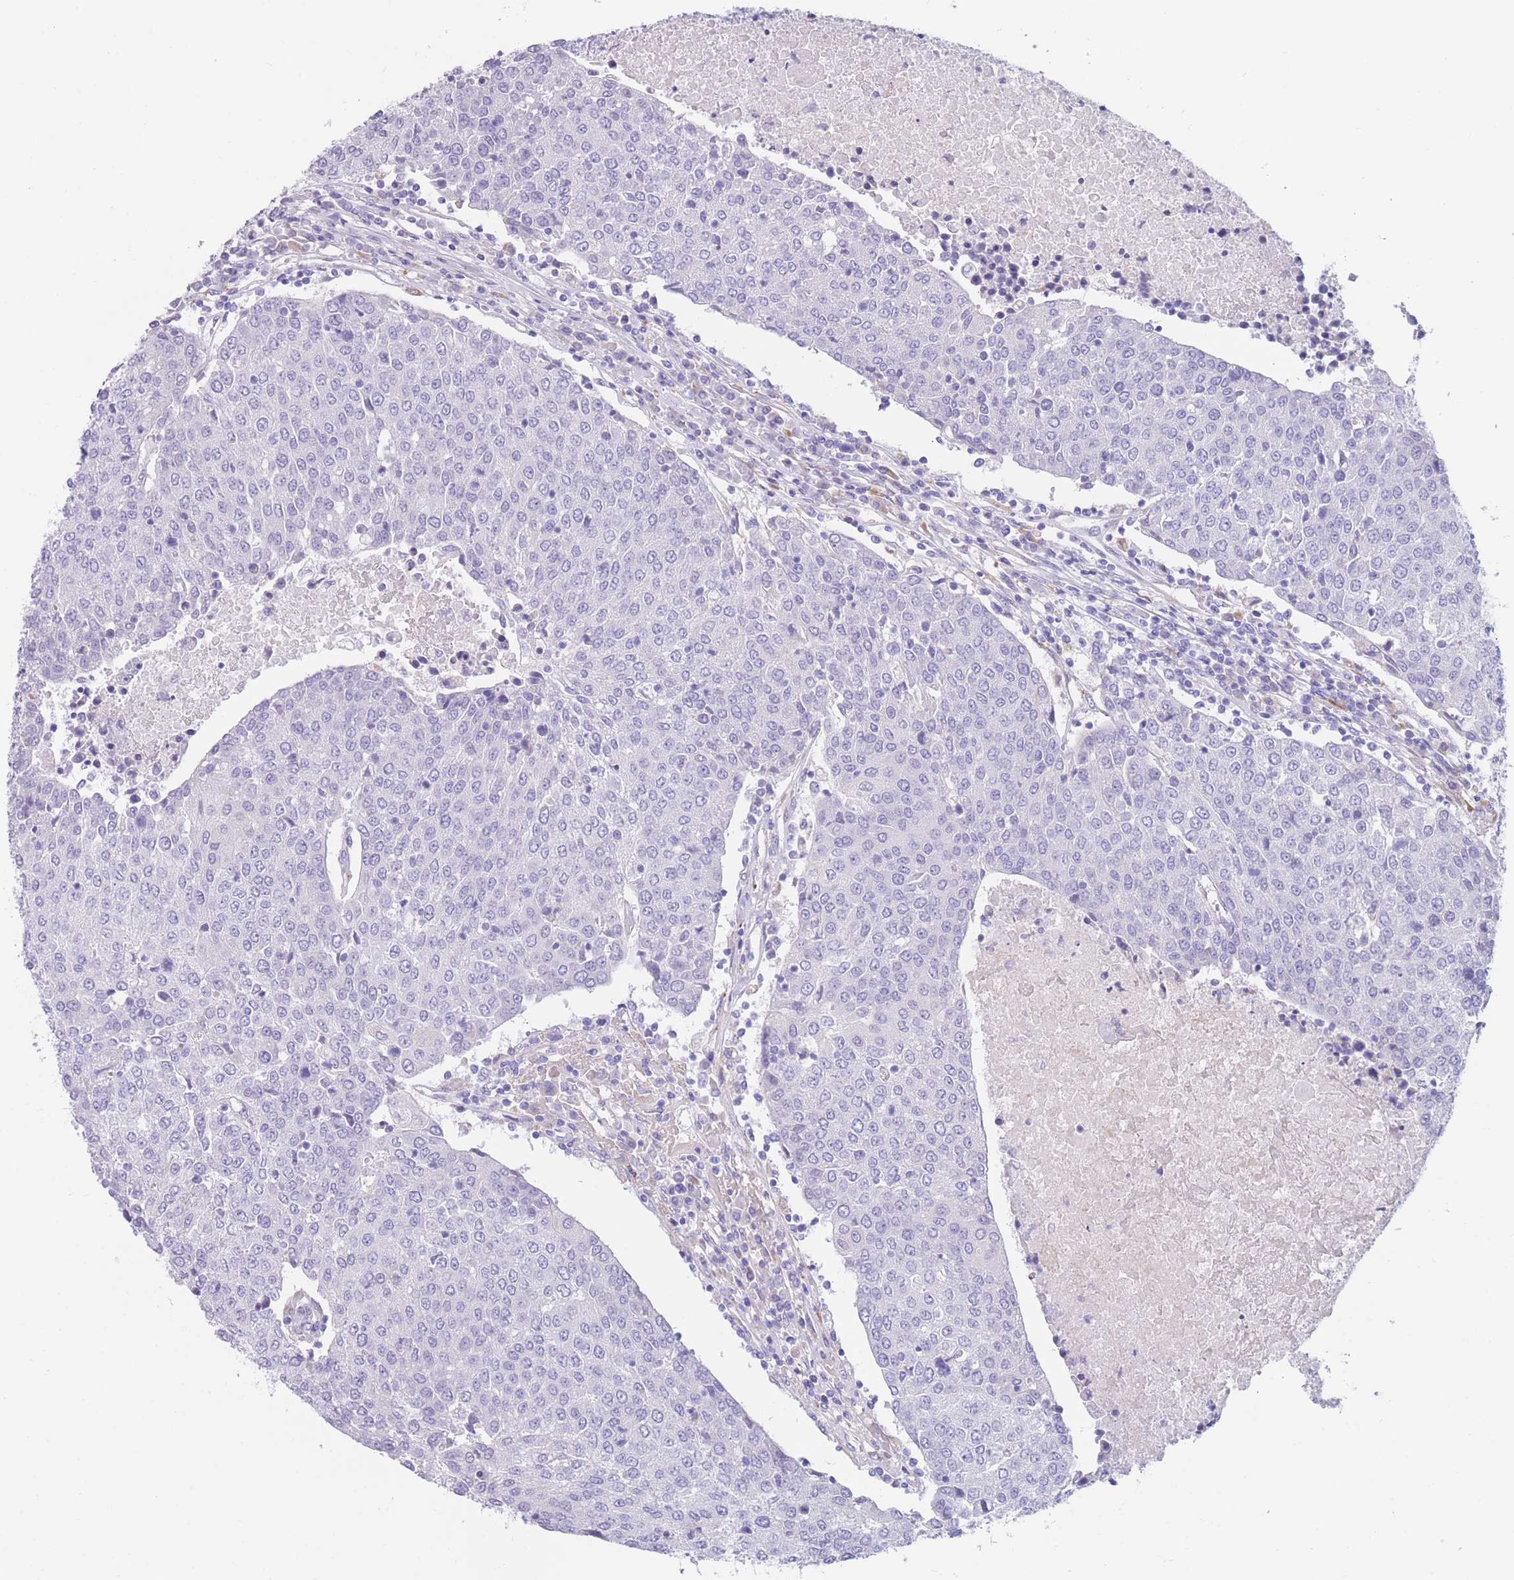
{"staining": {"intensity": "negative", "quantity": "none", "location": "none"}, "tissue": "urothelial cancer", "cell_type": "Tumor cells", "image_type": "cancer", "snomed": [{"axis": "morphology", "description": "Urothelial carcinoma, High grade"}, {"axis": "topography", "description": "Urinary bladder"}], "caption": "Histopathology image shows no significant protein expression in tumor cells of urothelial carcinoma (high-grade). Brightfield microscopy of immunohistochemistry (IHC) stained with DAB (3,3'-diaminobenzidine) (brown) and hematoxylin (blue), captured at high magnification.", "gene": "COL27A1", "patient": {"sex": "female", "age": 85}}